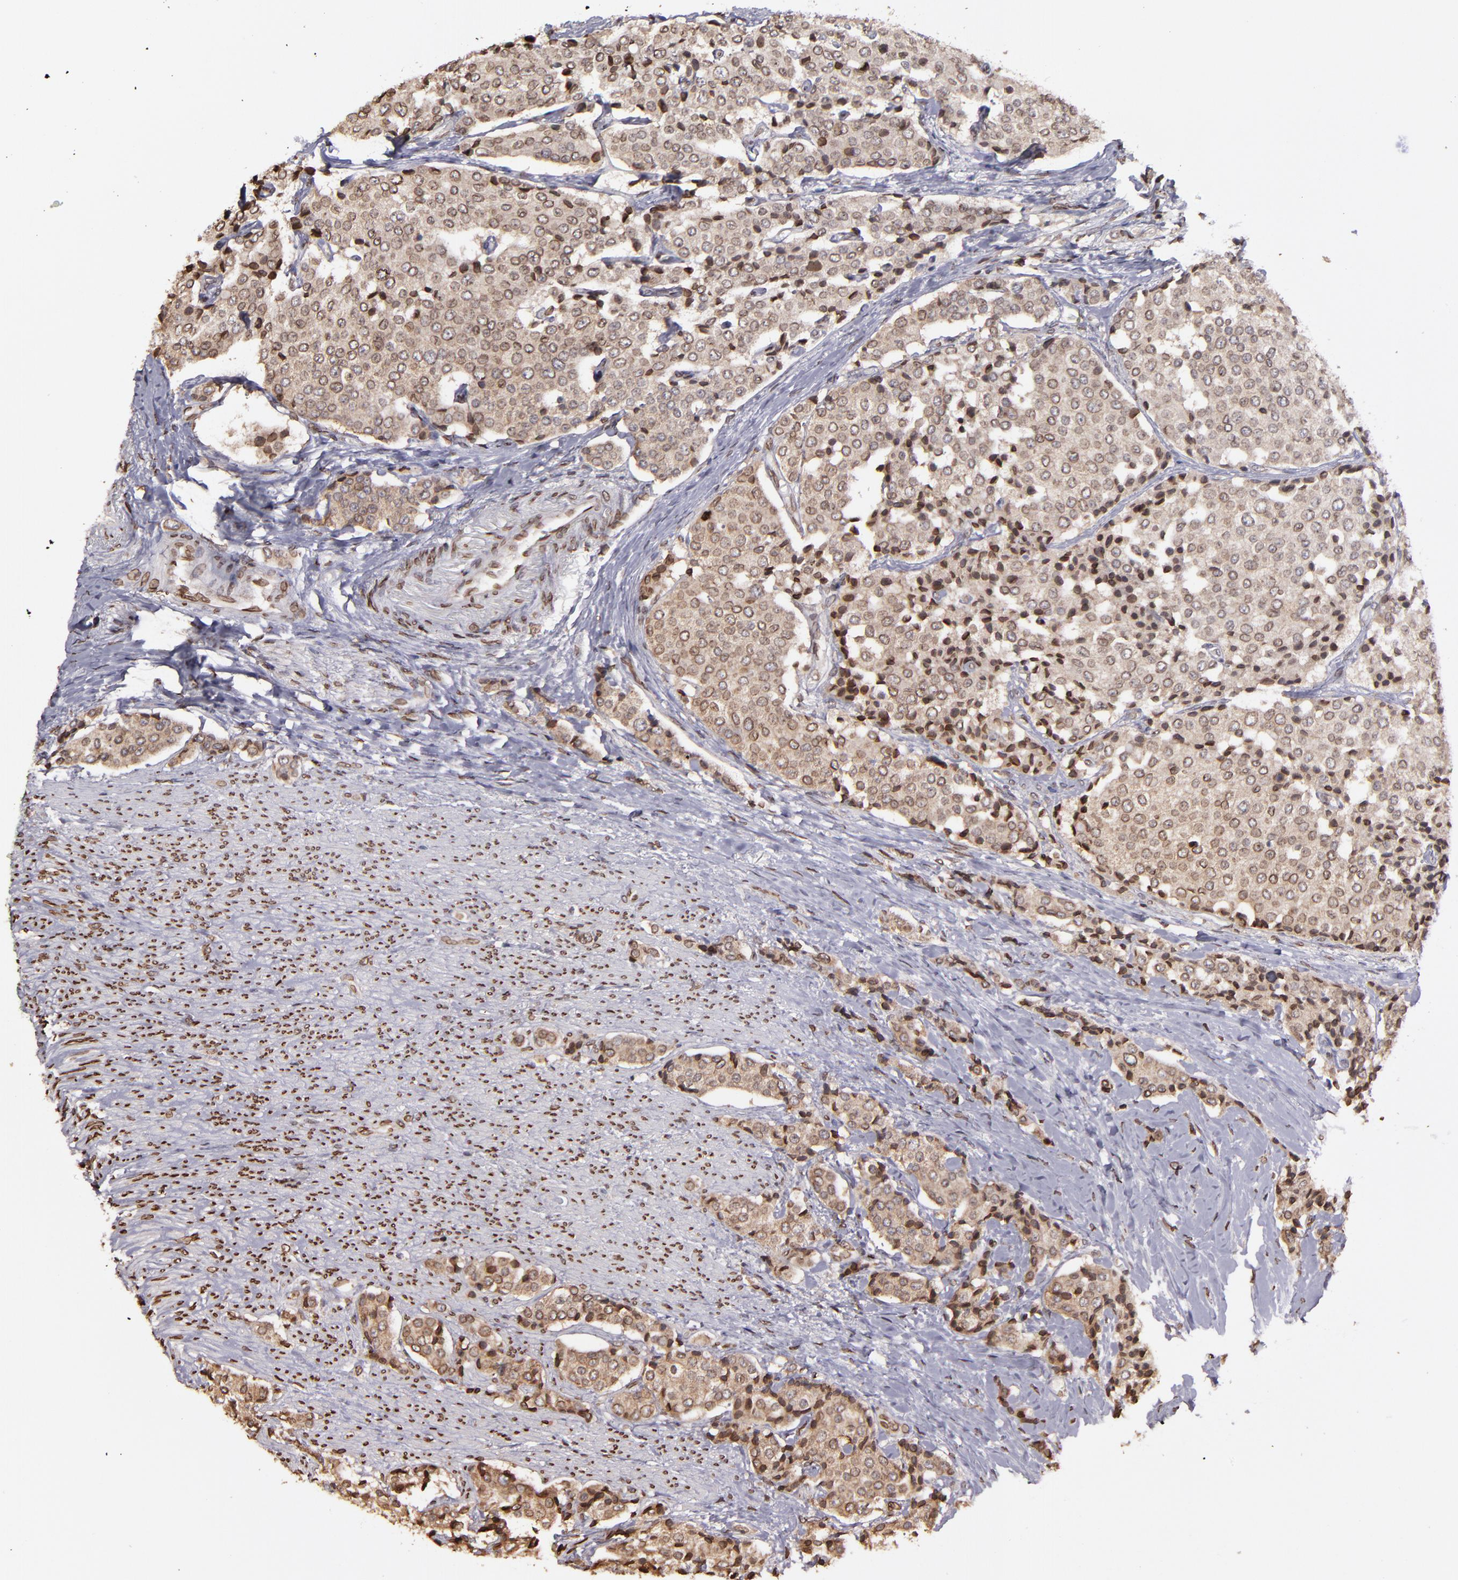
{"staining": {"intensity": "moderate", "quantity": ">75%", "location": "cytoplasmic/membranous,nuclear"}, "tissue": "carcinoid", "cell_type": "Tumor cells", "image_type": "cancer", "snomed": [{"axis": "morphology", "description": "Carcinoid, malignant, NOS"}, {"axis": "topography", "description": "Colon"}], "caption": "Malignant carcinoid was stained to show a protein in brown. There is medium levels of moderate cytoplasmic/membranous and nuclear expression in about >75% of tumor cells.", "gene": "PUM3", "patient": {"sex": "female", "age": 61}}